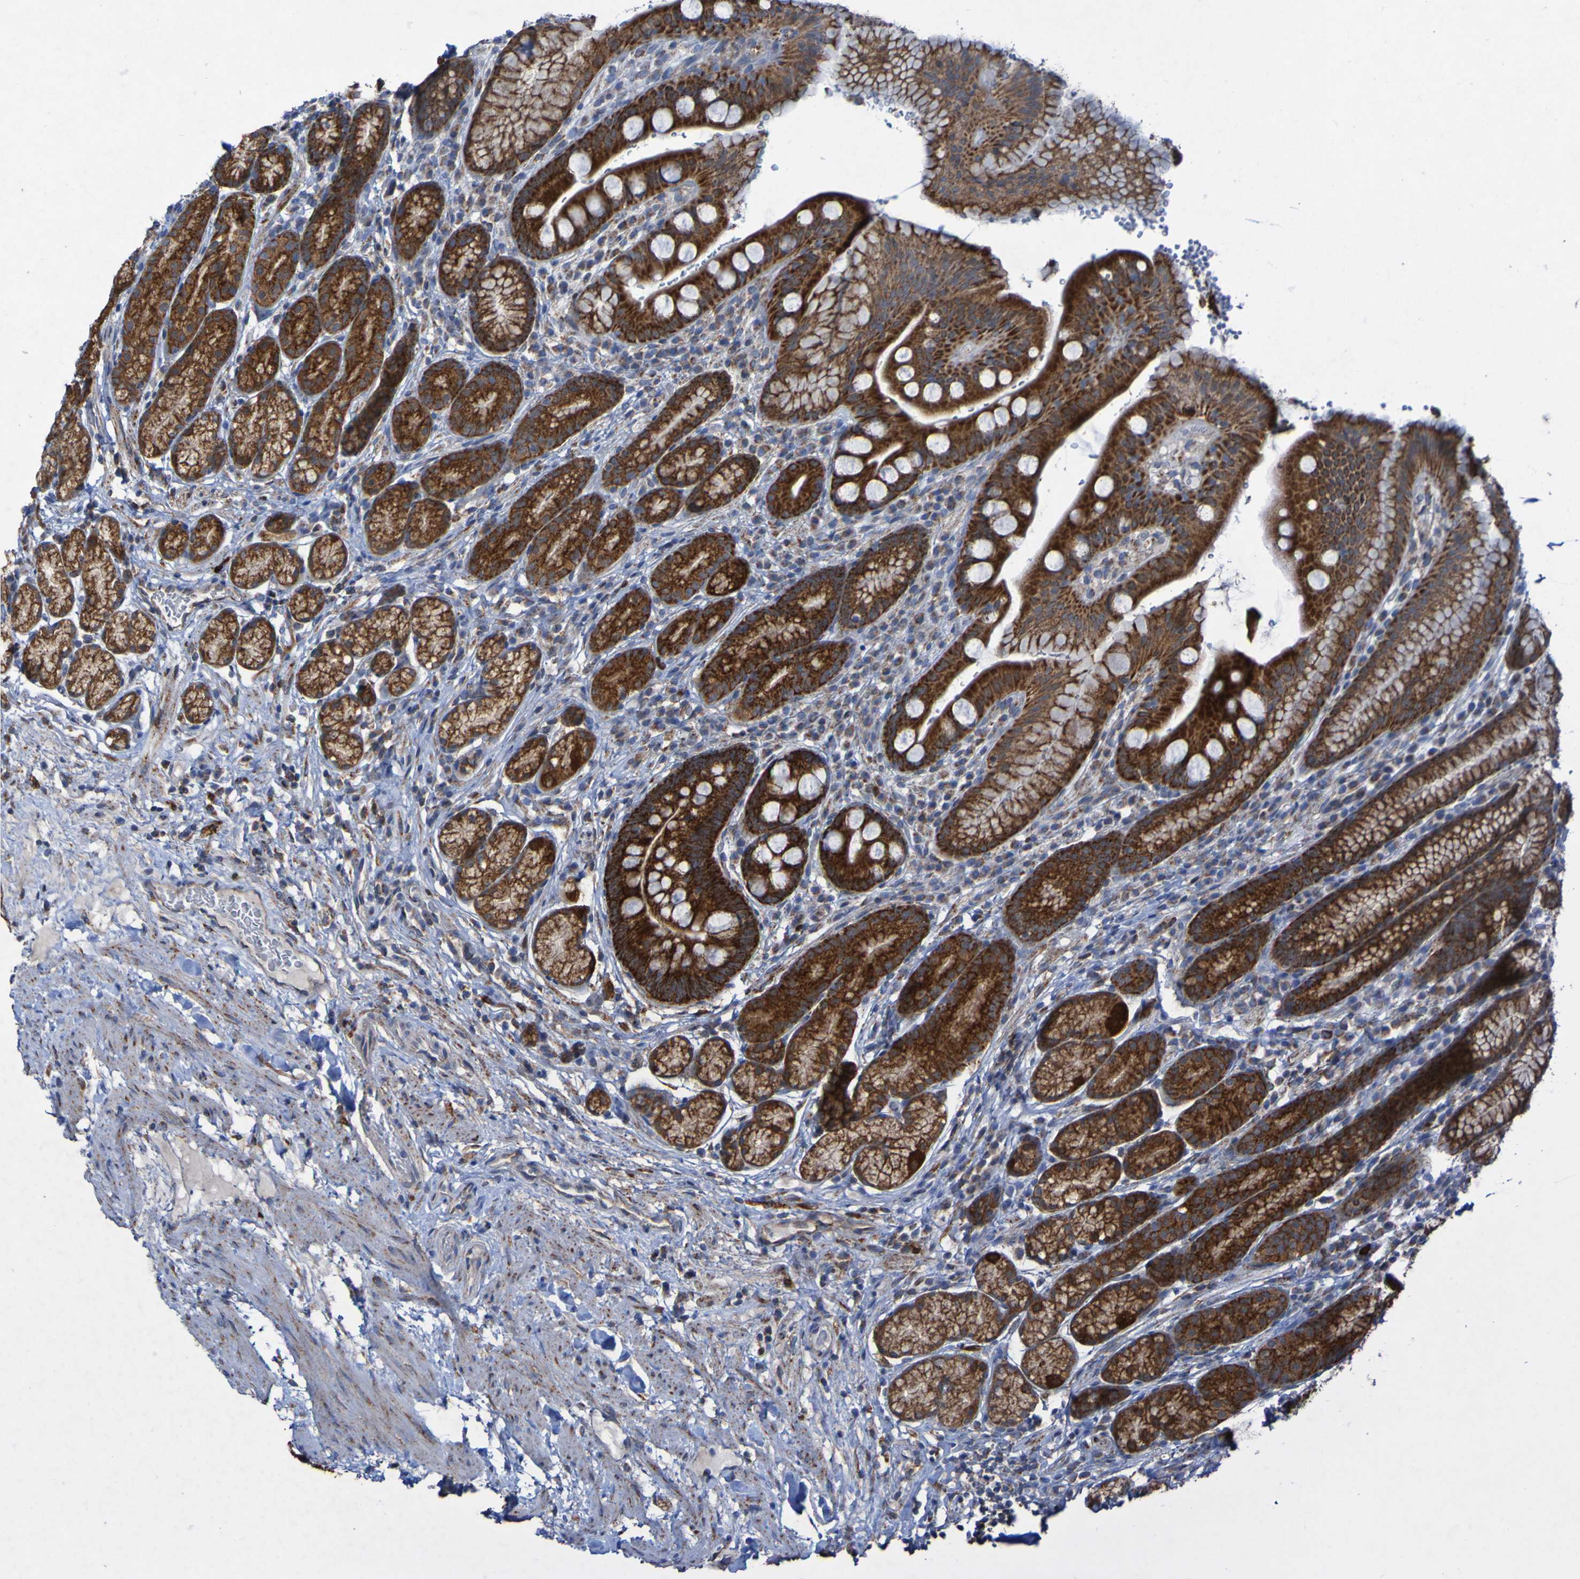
{"staining": {"intensity": "strong", "quantity": ">75%", "location": "cytoplasmic/membranous"}, "tissue": "stomach", "cell_type": "Glandular cells", "image_type": "normal", "snomed": [{"axis": "morphology", "description": "Normal tissue, NOS"}, {"axis": "topography", "description": "Stomach, lower"}], "caption": "An image showing strong cytoplasmic/membranous expression in approximately >75% of glandular cells in normal stomach, as visualized by brown immunohistochemical staining.", "gene": "CCDC51", "patient": {"sex": "male", "age": 52}}